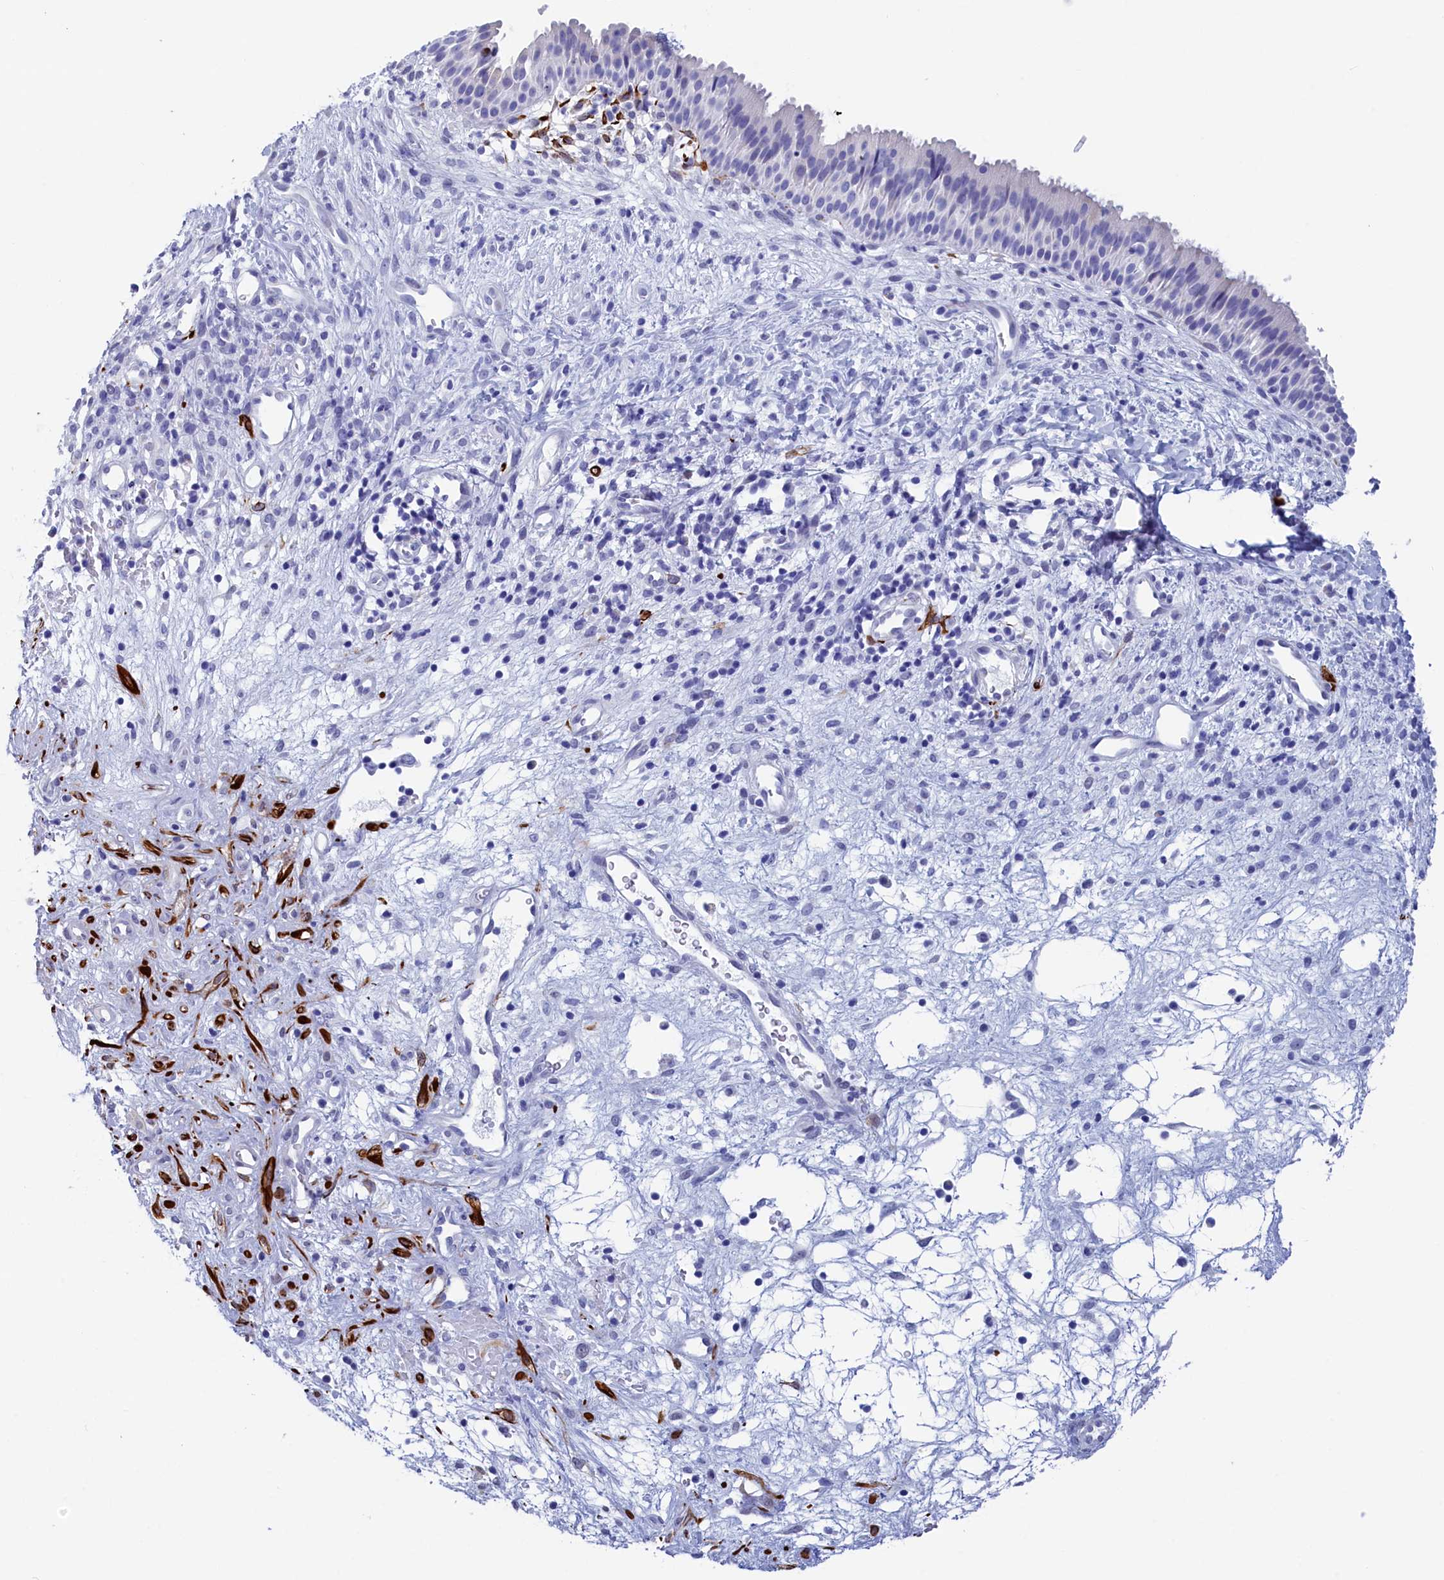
{"staining": {"intensity": "negative", "quantity": "none", "location": "none"}, "tissue": "nasopharynx", "cell_type": "Respiratory epithelial cells", "image_type": "normal", "snomed": [{"axis": "morphology", "description": "Normal tissue, NOS"}, {"axis": "topography", "description": "Nasopharynx"}], "caption": "The immunohistochemistry (IHC) photomicrograph has no significant staining in respiratory epithelial cells of nasopharynx. (Brightfield microscopy of DAB (3,3'-diaminobenzidine) IHC at high magnification).", "gene": "WDR83", "patient": {"sex": "male", "age": 22}}